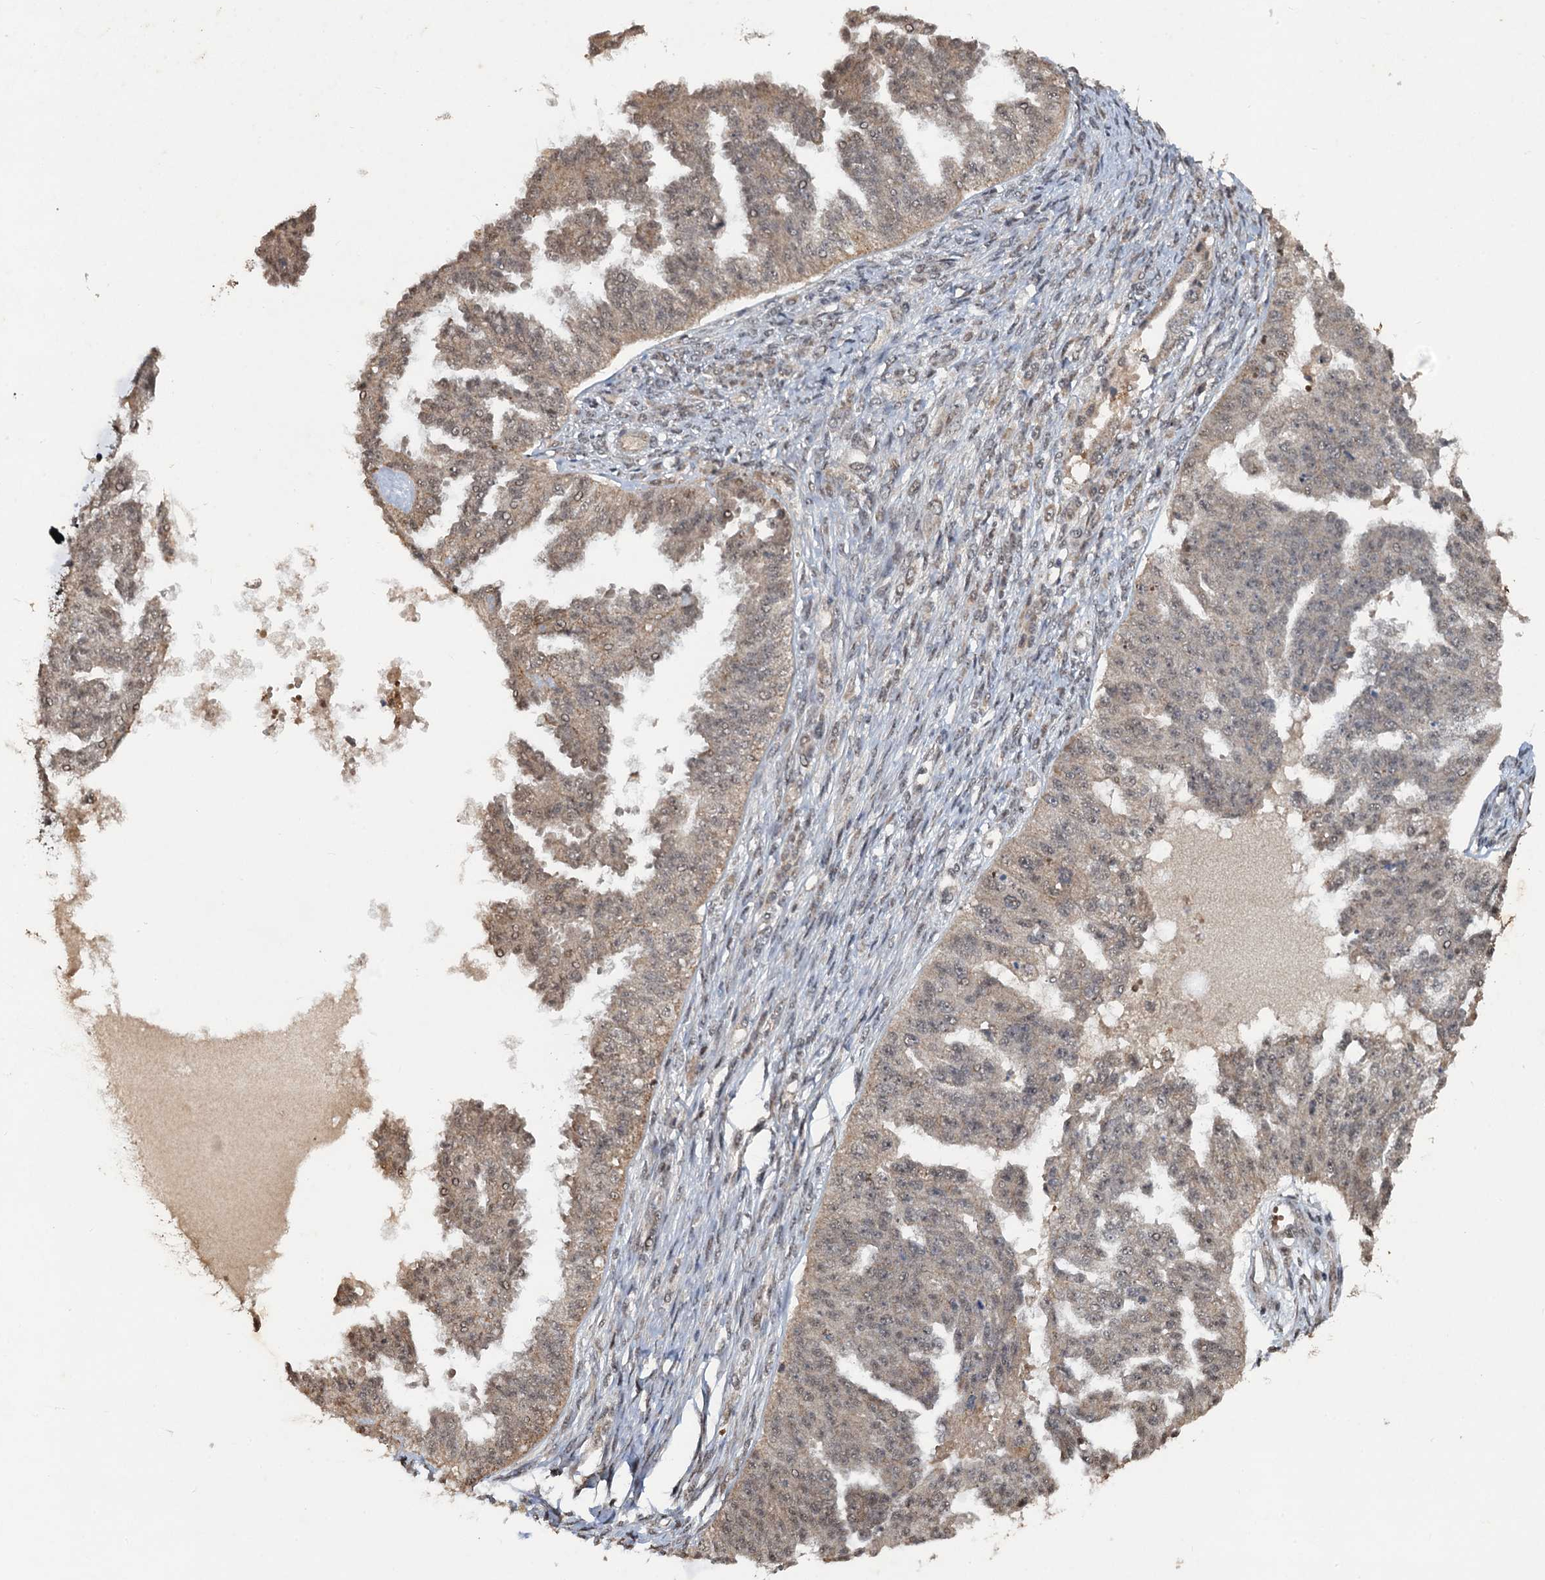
{"staining": {"intensity": "weak", "quantity": ">75%", "location": "cytoplasmic/membranous,nuclear"}, "tissue": "ovarian cancer", "cell_type": "Tumor cells", "image_type": "cancer", "snomed": [{"axis": "morphology", "description": "Cystadenocarcinoma, serous, NOS"}, {"axis": "topography", "description": "Ovary"}], "caption": "Approximately >75% of tumor cells in human ovarian cancer (serous cystadenocarcinoma) show weak cytoplasmic/membranous and nuclear protein staining as visualized by brown immunohistochemical staining.", "gene": "REP15", "patient": {"sex": "female", "age": 58}}